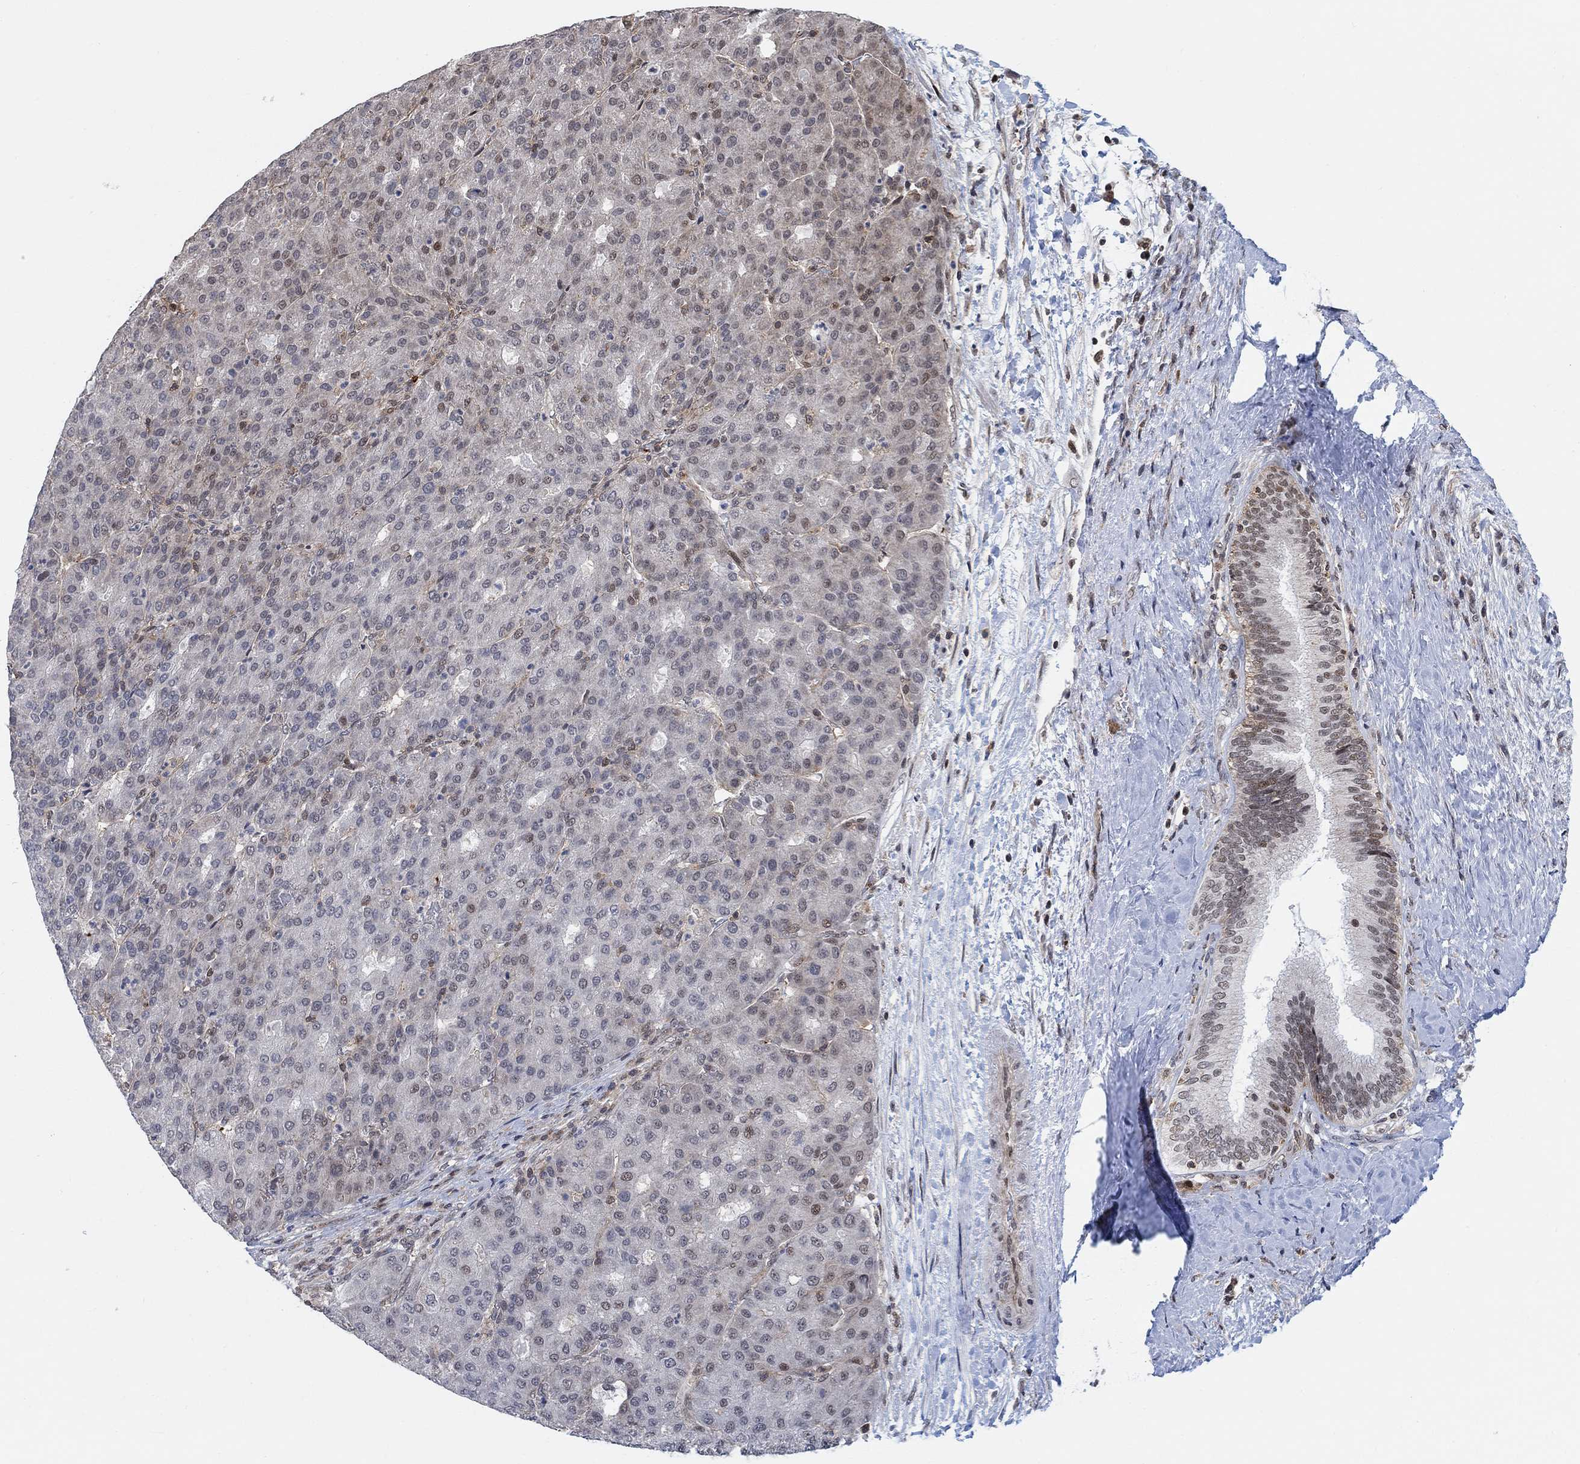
{"staining": {"intensity": "negative", "quantity": "none", "location": "none"}, "tissue": "liver cancer", "cell_type": "Tumor cells", "image_type": "cancer", "snomed": [{"axis": "morphology", "description": "Carcinoma, Hepatocellular, NOS"}, {"axis": "topography", "description": "Liver"}], "caption": "This is a histopathology image of immunohistochemistry staining of liver hepatocellular carcinoma, which shows no staining in tumor cells. (DAB (3,3'-diaminobenzidine) IHC with hematoxylin counter stain).", "gene": "PWWP2B", "patient": {"sex": "male", "age": 65}}